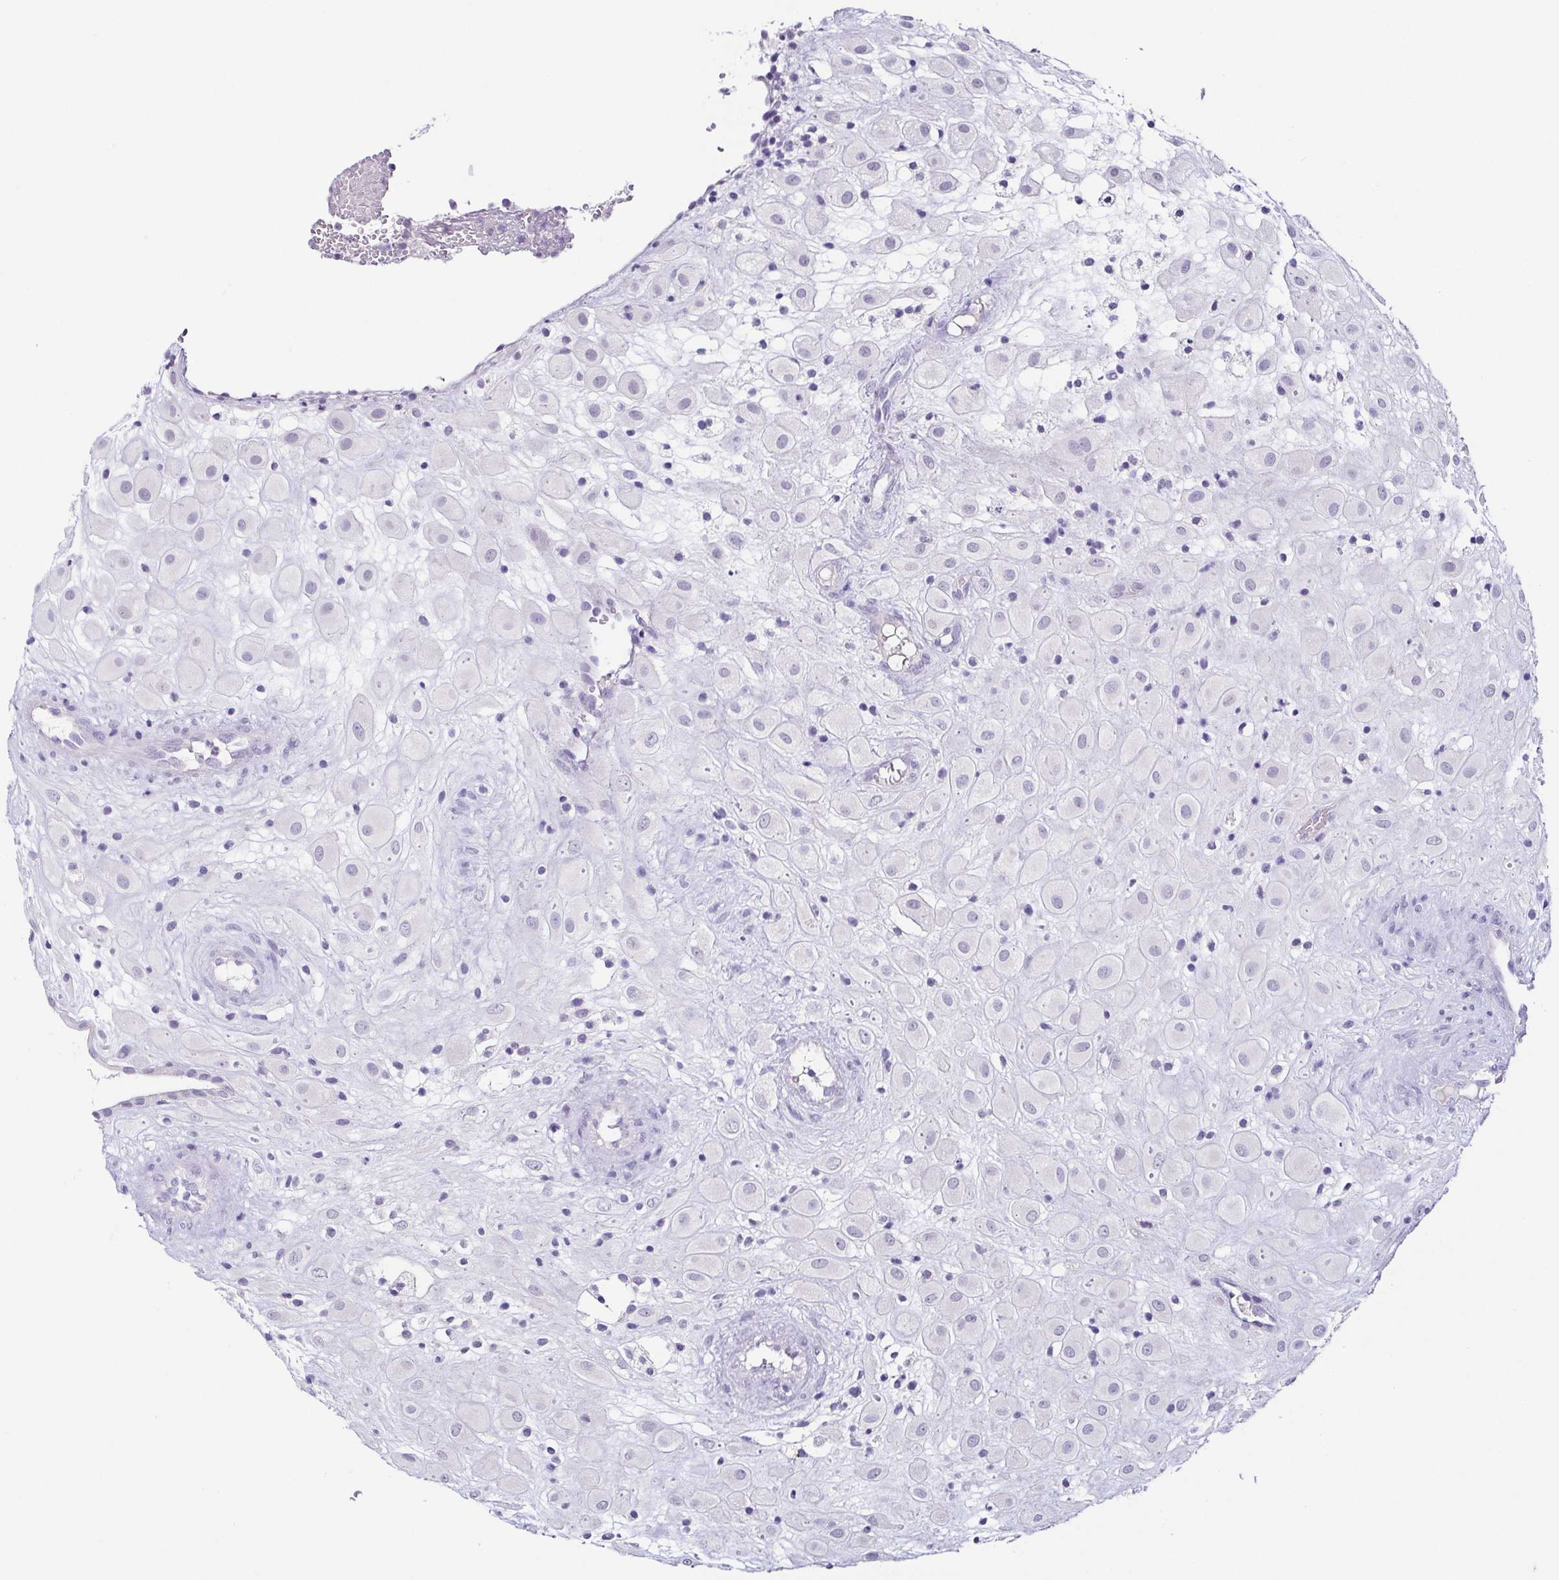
{"staining": {"intensity": "negative", "quantity": "none", "location": "none"}, "tissue": "placenta", "cell_type": "Decidual cells", "image_type": "normal", "snomed": [{"axis": "morphology", "description": "Normal tissue, NOS"}, {"axis": "topography", "description": "Placenta"}], "caption": "Placenta stained for a protein using immunohistochemistry exhibits no expression decidual cells.", "gene": "TP73", "patient": {"sex": "female", "age": 24}}